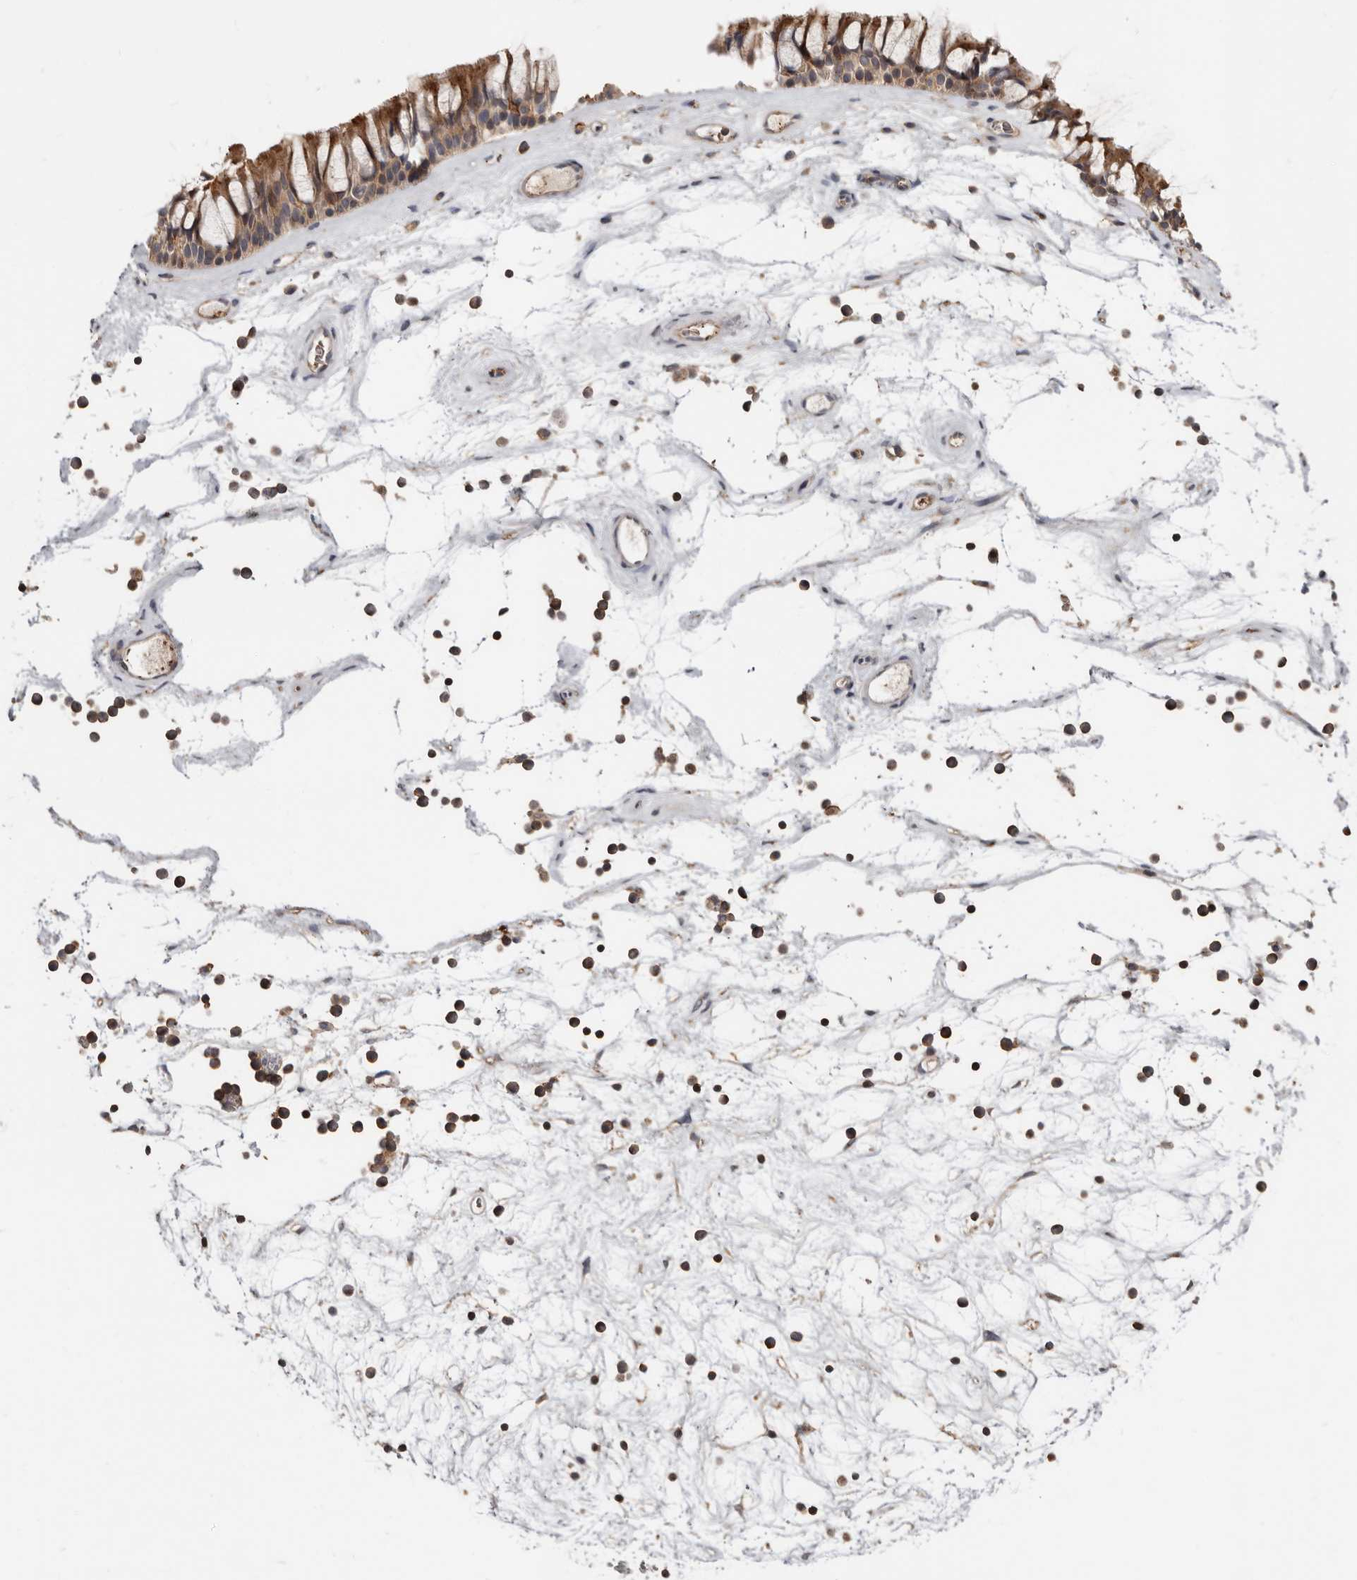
{"staining": {"intensity": "strong", "quantity": "25%-75%", "location": "cytoplasmic/membranous"}, "tissue": "nasopharynx", "cell_type": "Respiratory epithelial cells", "image_type": "normal", "snomed": [{"axis": "morphology", "description": "Normal tissue, NOS"}, {"axis": "topography", "description": "Nasopharynx"}], "caption": "A histopathology image of nasopharynx stained for a protein displays strong cytoplasmic/membranous brown staining in respiratory epithelial cells.", "gene": "KIF26B", "patient": {"sex": "male", "age": 64}}